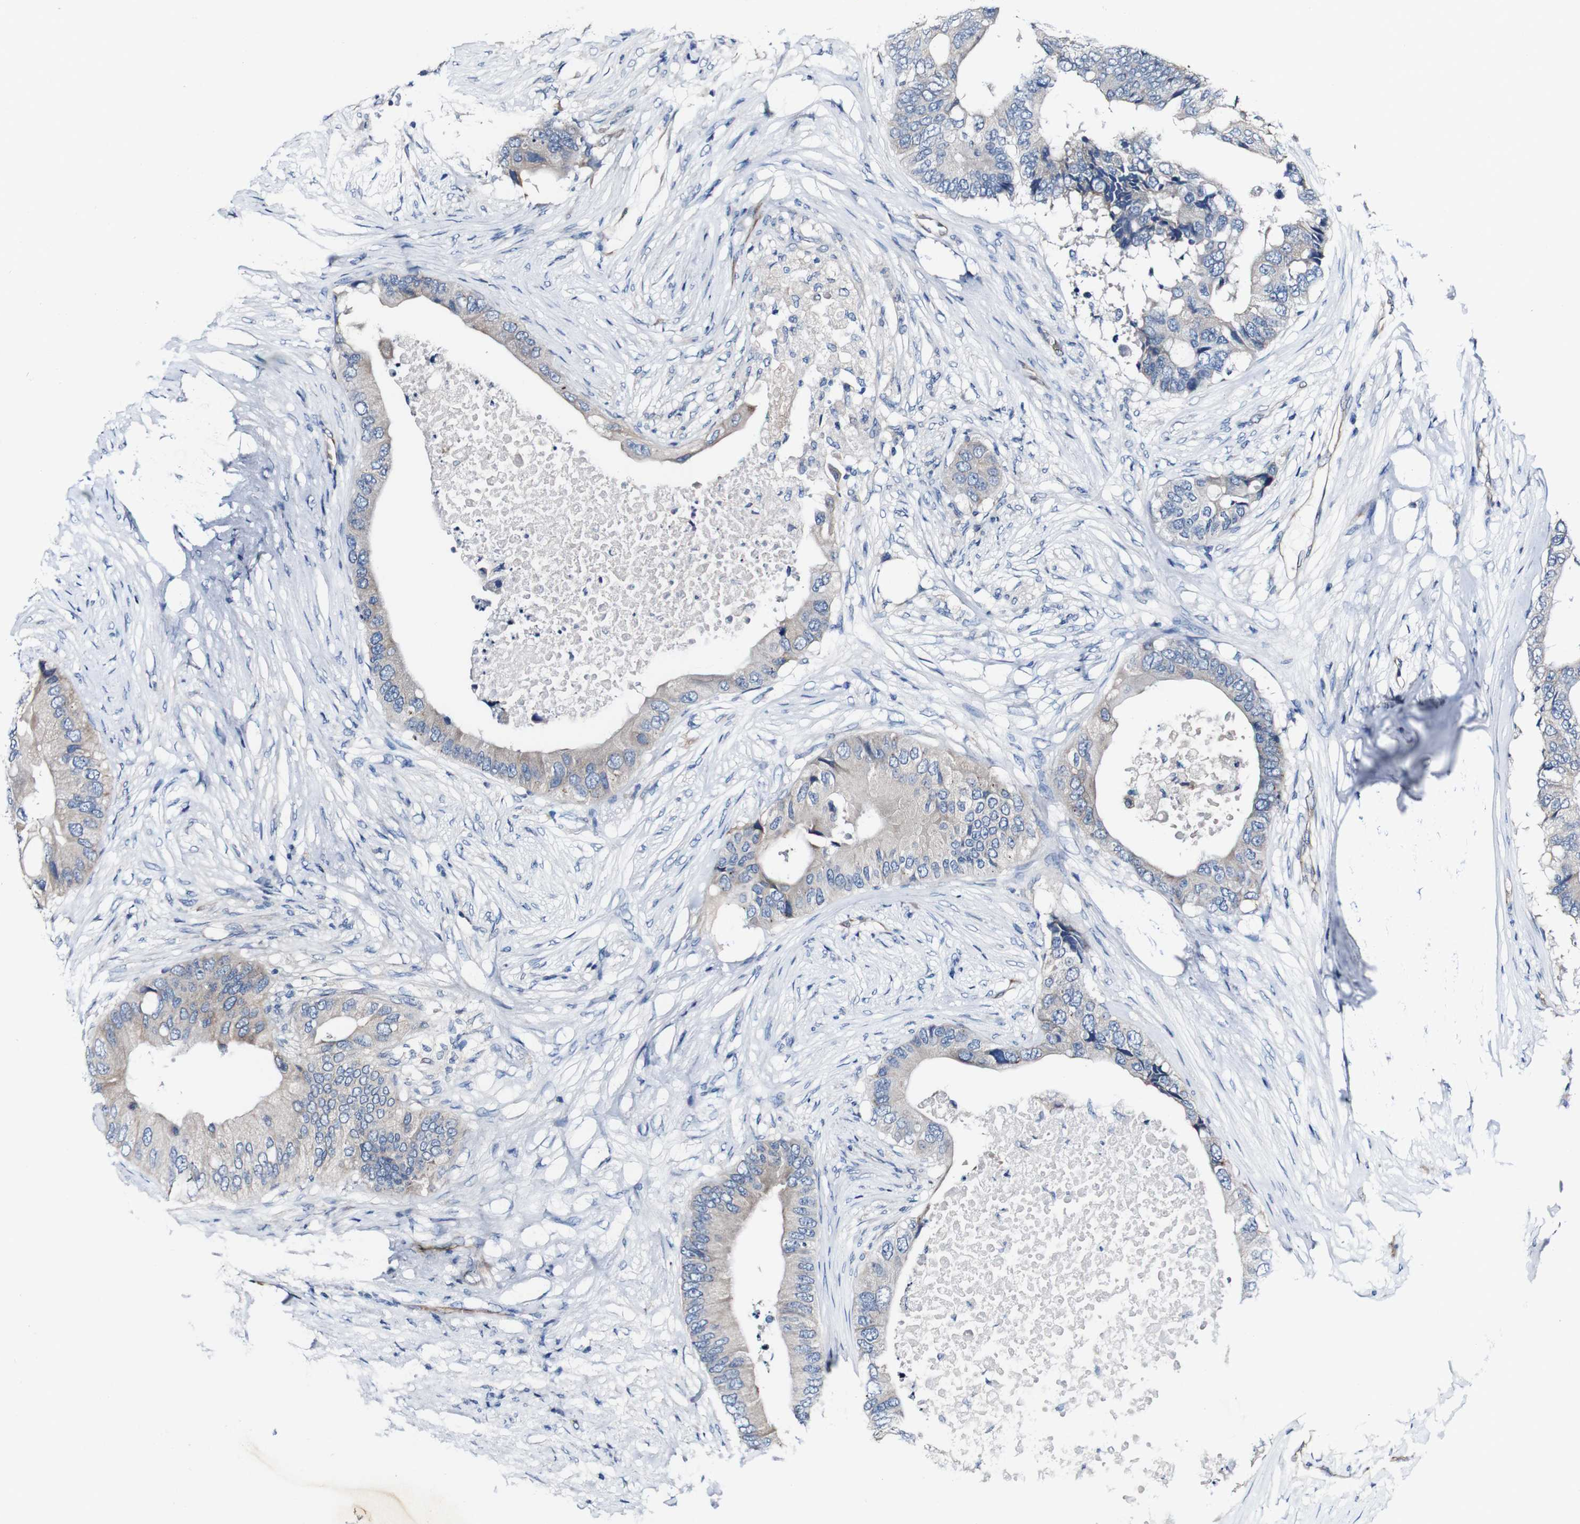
{"staining": {"intensity": "weak", "quantity": "<25%", "location": "cytoplasmic/membranous"}, "tissue": "colorectal cancer", "cell_type": "Tumor cells", "image_type": "cancer", "snomed": [{"axis": "morphology", "description": "Adenocarcinoma, NOS"}, {"axis": "topography", "description": "Colon"}], "caption": "Human colorectal cancer stained for a protein using immunohistochemistry exhibits no staining in tumor cells.", "gene": "GRAMD1A", "patient": {"sex": "male", "age": 71}}